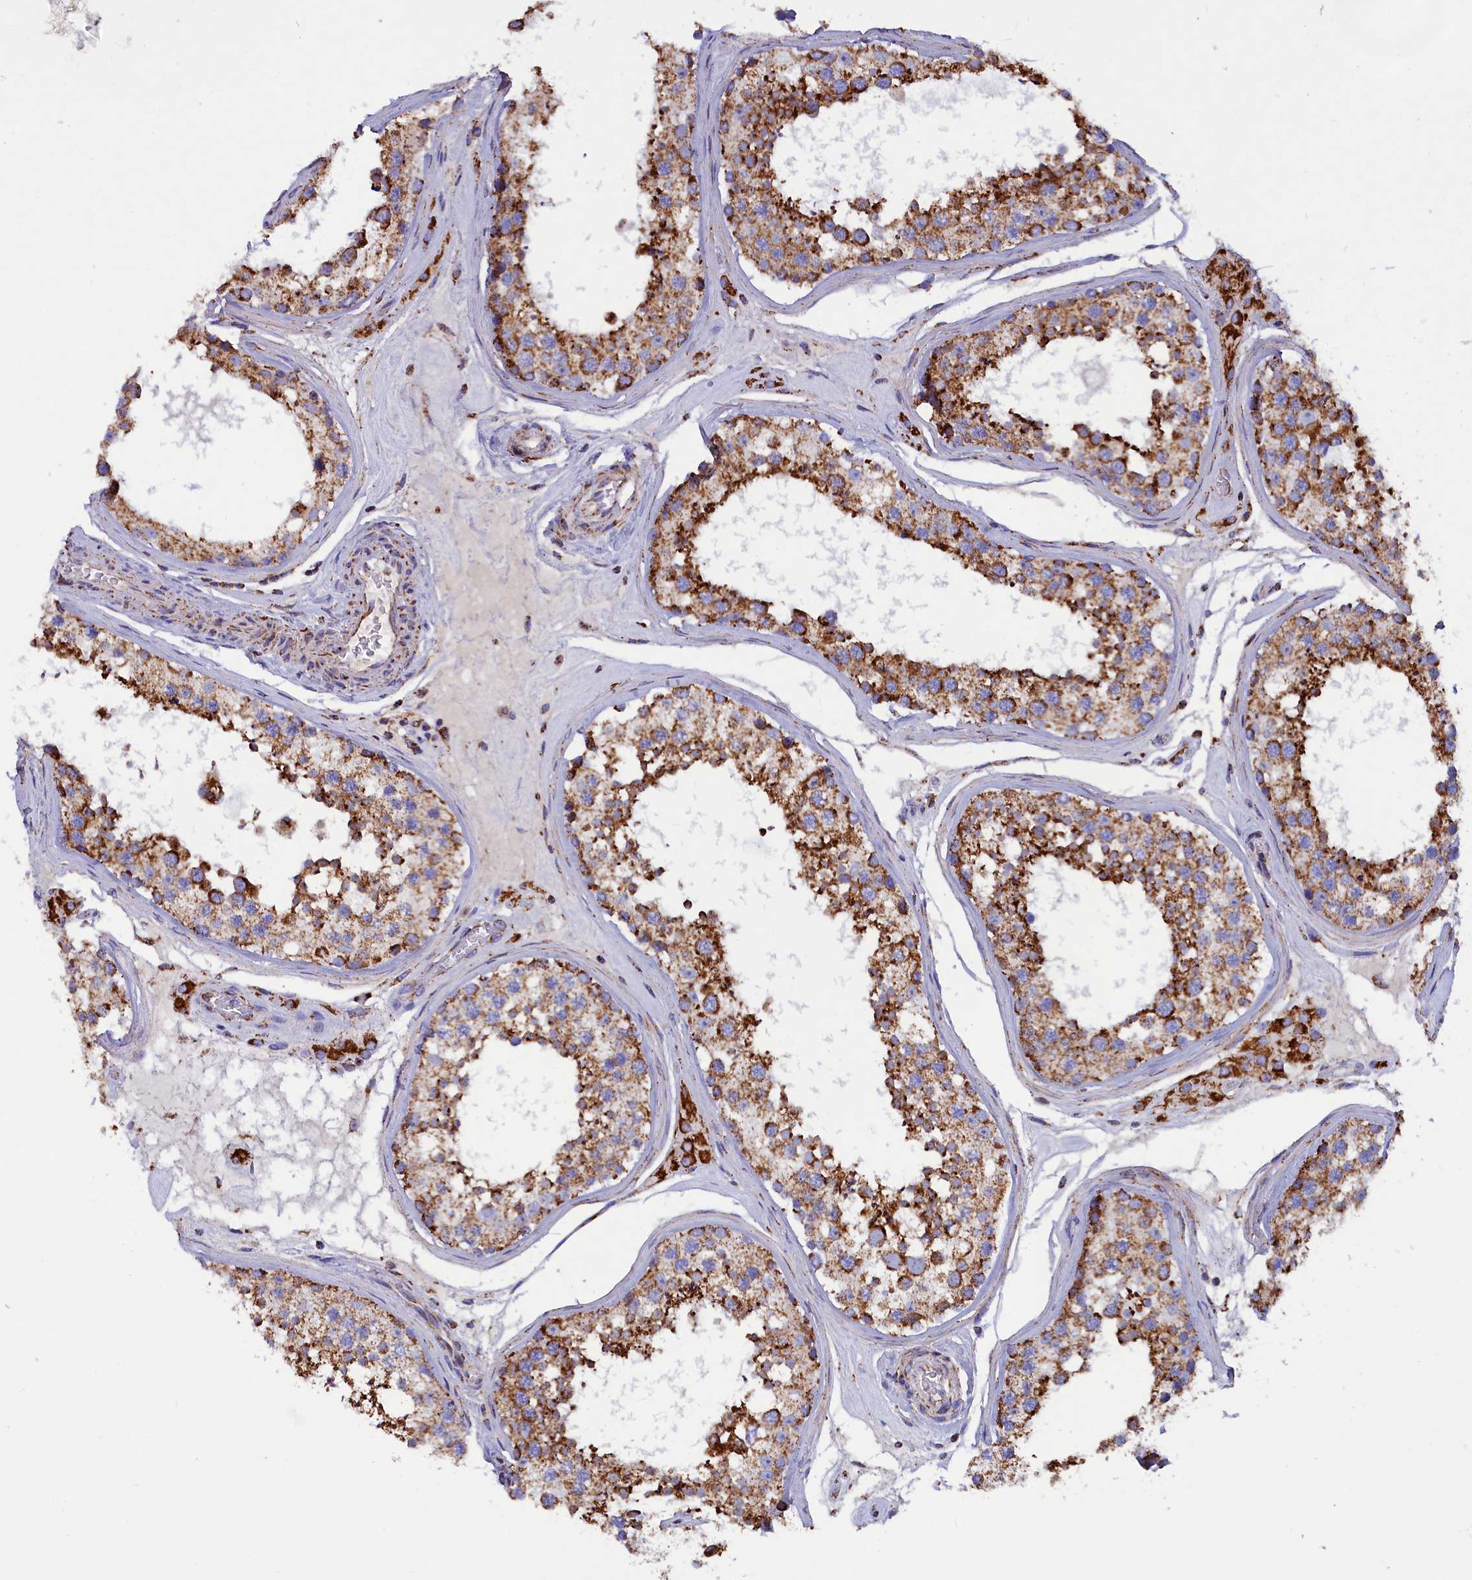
{"staining": {"intensity": "strong", "quantity": ">75%", "location": "cytoplasmic/membranous"}, "tissue": "testis", "cell_type": "Cells in seminiferous ducts", "image_type": "normal", "snomed": [{"axis": "morphology", "description": "Normal tissue, NOS"}, {"axis": "topography", "description": "Testis"}], "caption": "Human testis stained with a brown dye reveals strong cytoplasmic/membranous positive expression in about >75% of cells in seminiferous ducts.", "gene": "SLC39A3", "patient": {"sex": "male", "age": 46}}